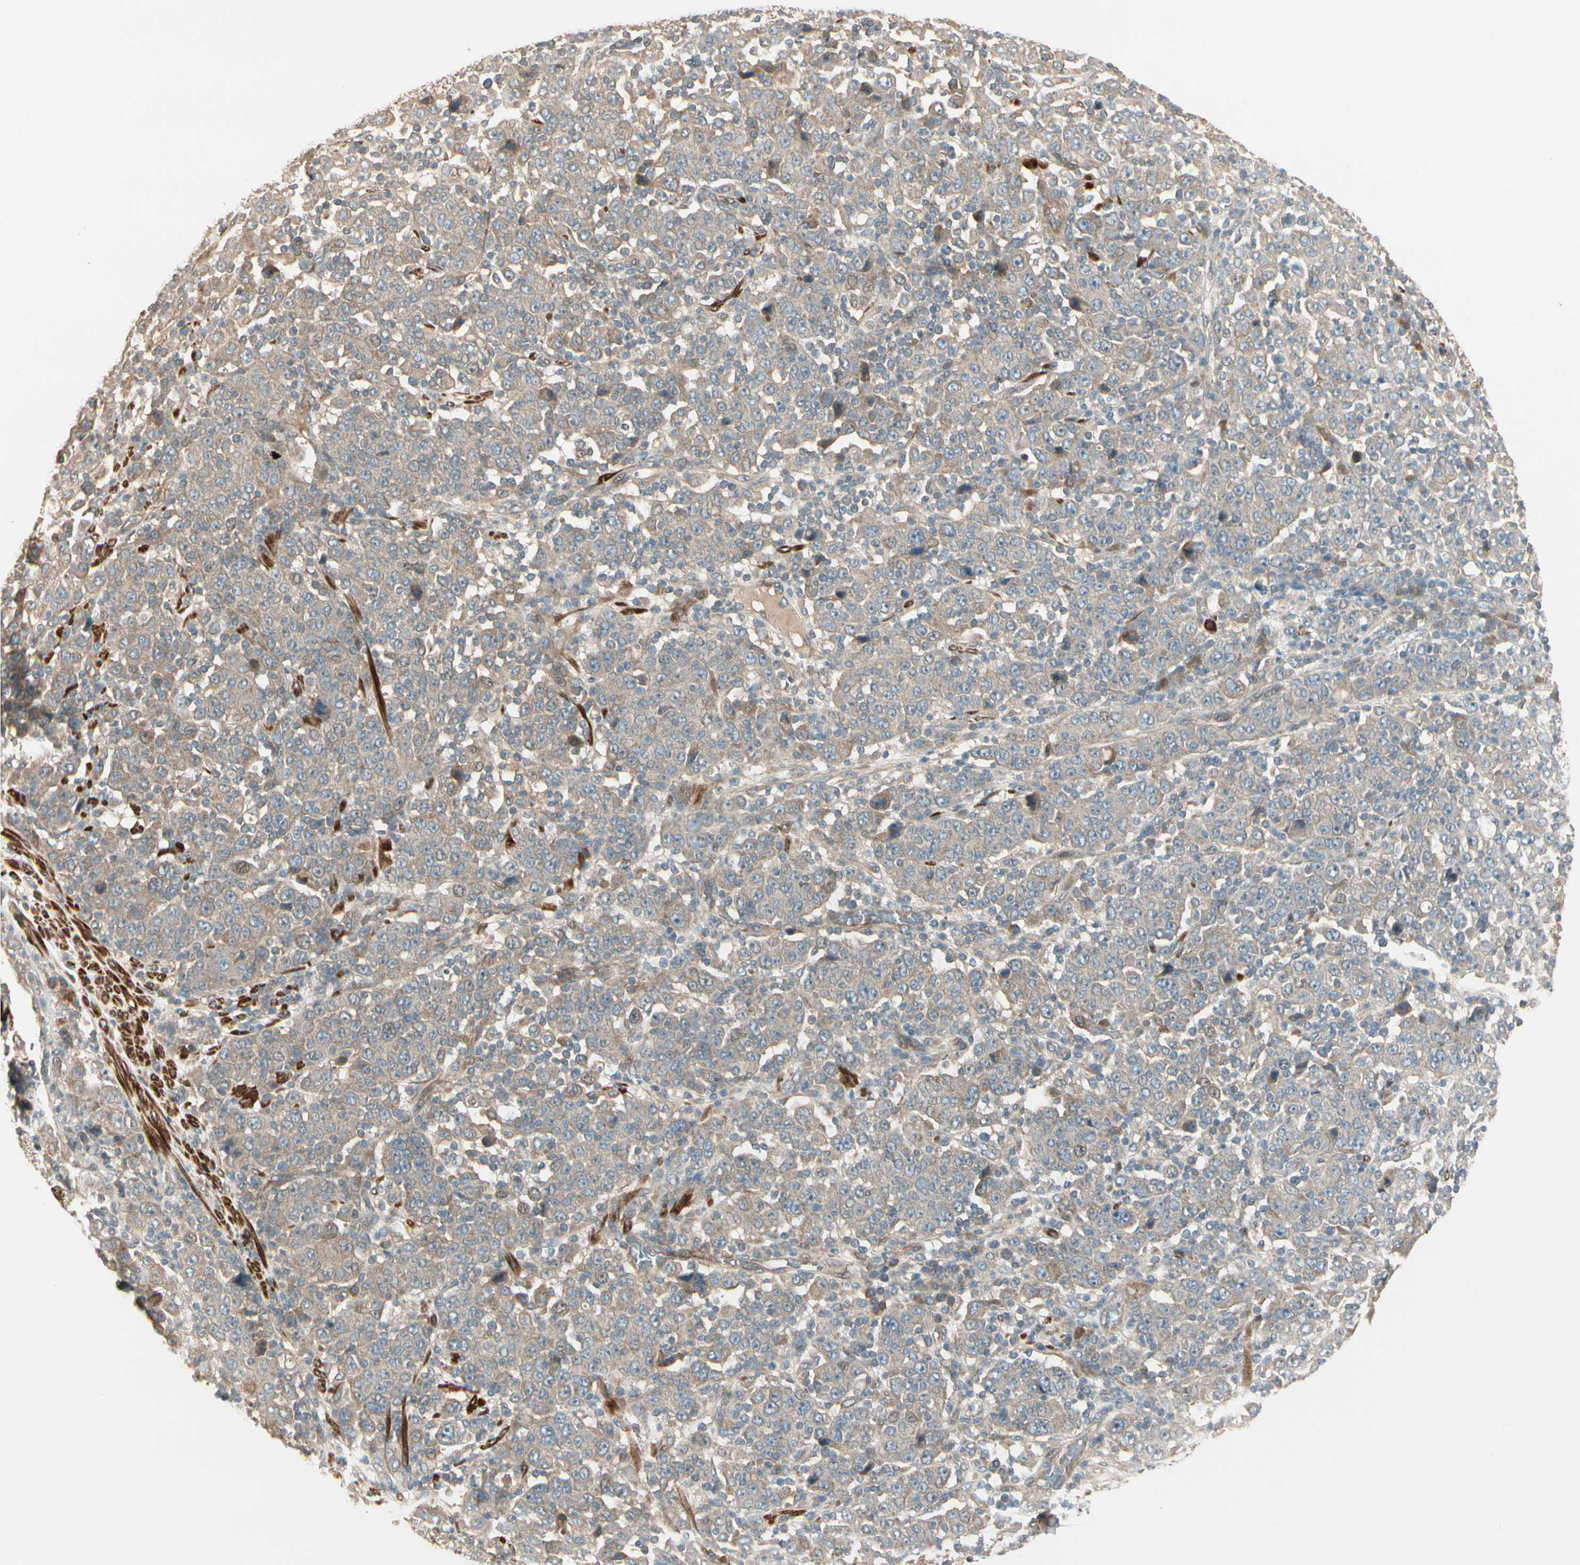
{"staining": {"intensity": "weak", "quantity": ">75%", "location": "cytoplasmic/membranous"}, "tissue": "stomach cancer", "cell_type": "Tumor cells", "image_type": "cancer", "snomed": [{"axis": "morphology", "description": "Normal tissue, NOS"}, {"axis": "morphology", "description": "Adenocarcinoma, NOS"}, {"axis": "topography", "description": "Stomach, upper"}, {"axis": "topography", "description": "Stomach"}], "caption": "Tumor cells demonstrate low levels of weak cytoplasmic/membranous expression in about >75% of cells in stomach cancer (adenocarcinoma).", "gene": "ACVR1", "patient": {"sex": "male", "age": 59}}